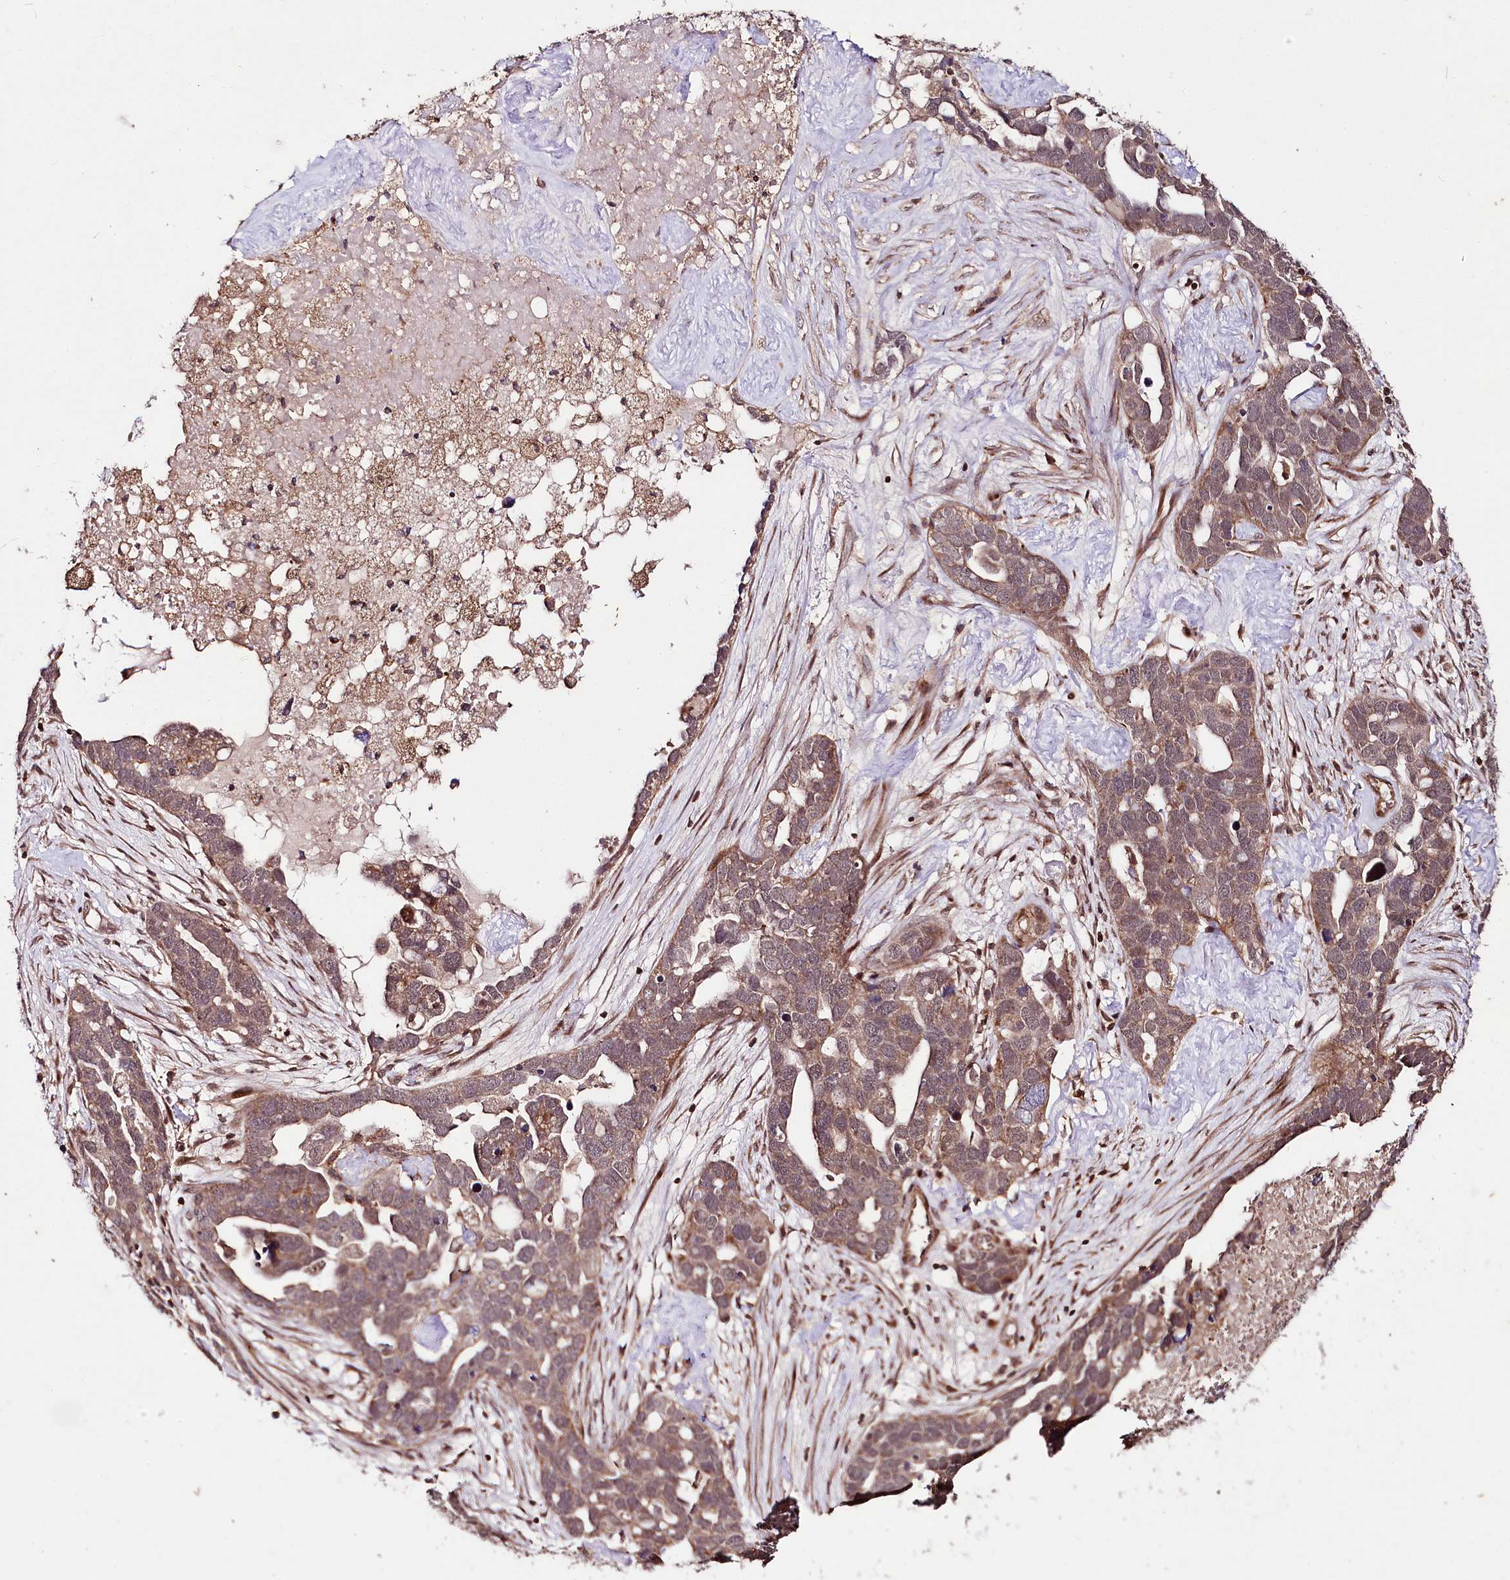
{"staining": {"intensity": "moderate", "quantity": "<25%", "location": "cytoplasmic/membranous"}, "tissue": "ovarian cancer", "cell_type": "Tumor cells", "image_type": "cancer", "snomed": [{"axis": "morphology", "description": "Cystadenocarcinoma, serous, NOS"}, {"axis": "topography", "description": "Ovary"}], "caption": "High-power microscopy captured an immunohistochemistry micrograph of serous cystadenocarcinoma (ovarian), revealing moderate cytoplasmic/membranous expression in approximately <25% of tumor cells.", "gene": "PHLDB1", "patient": {"sex": "female", "age": 54}}